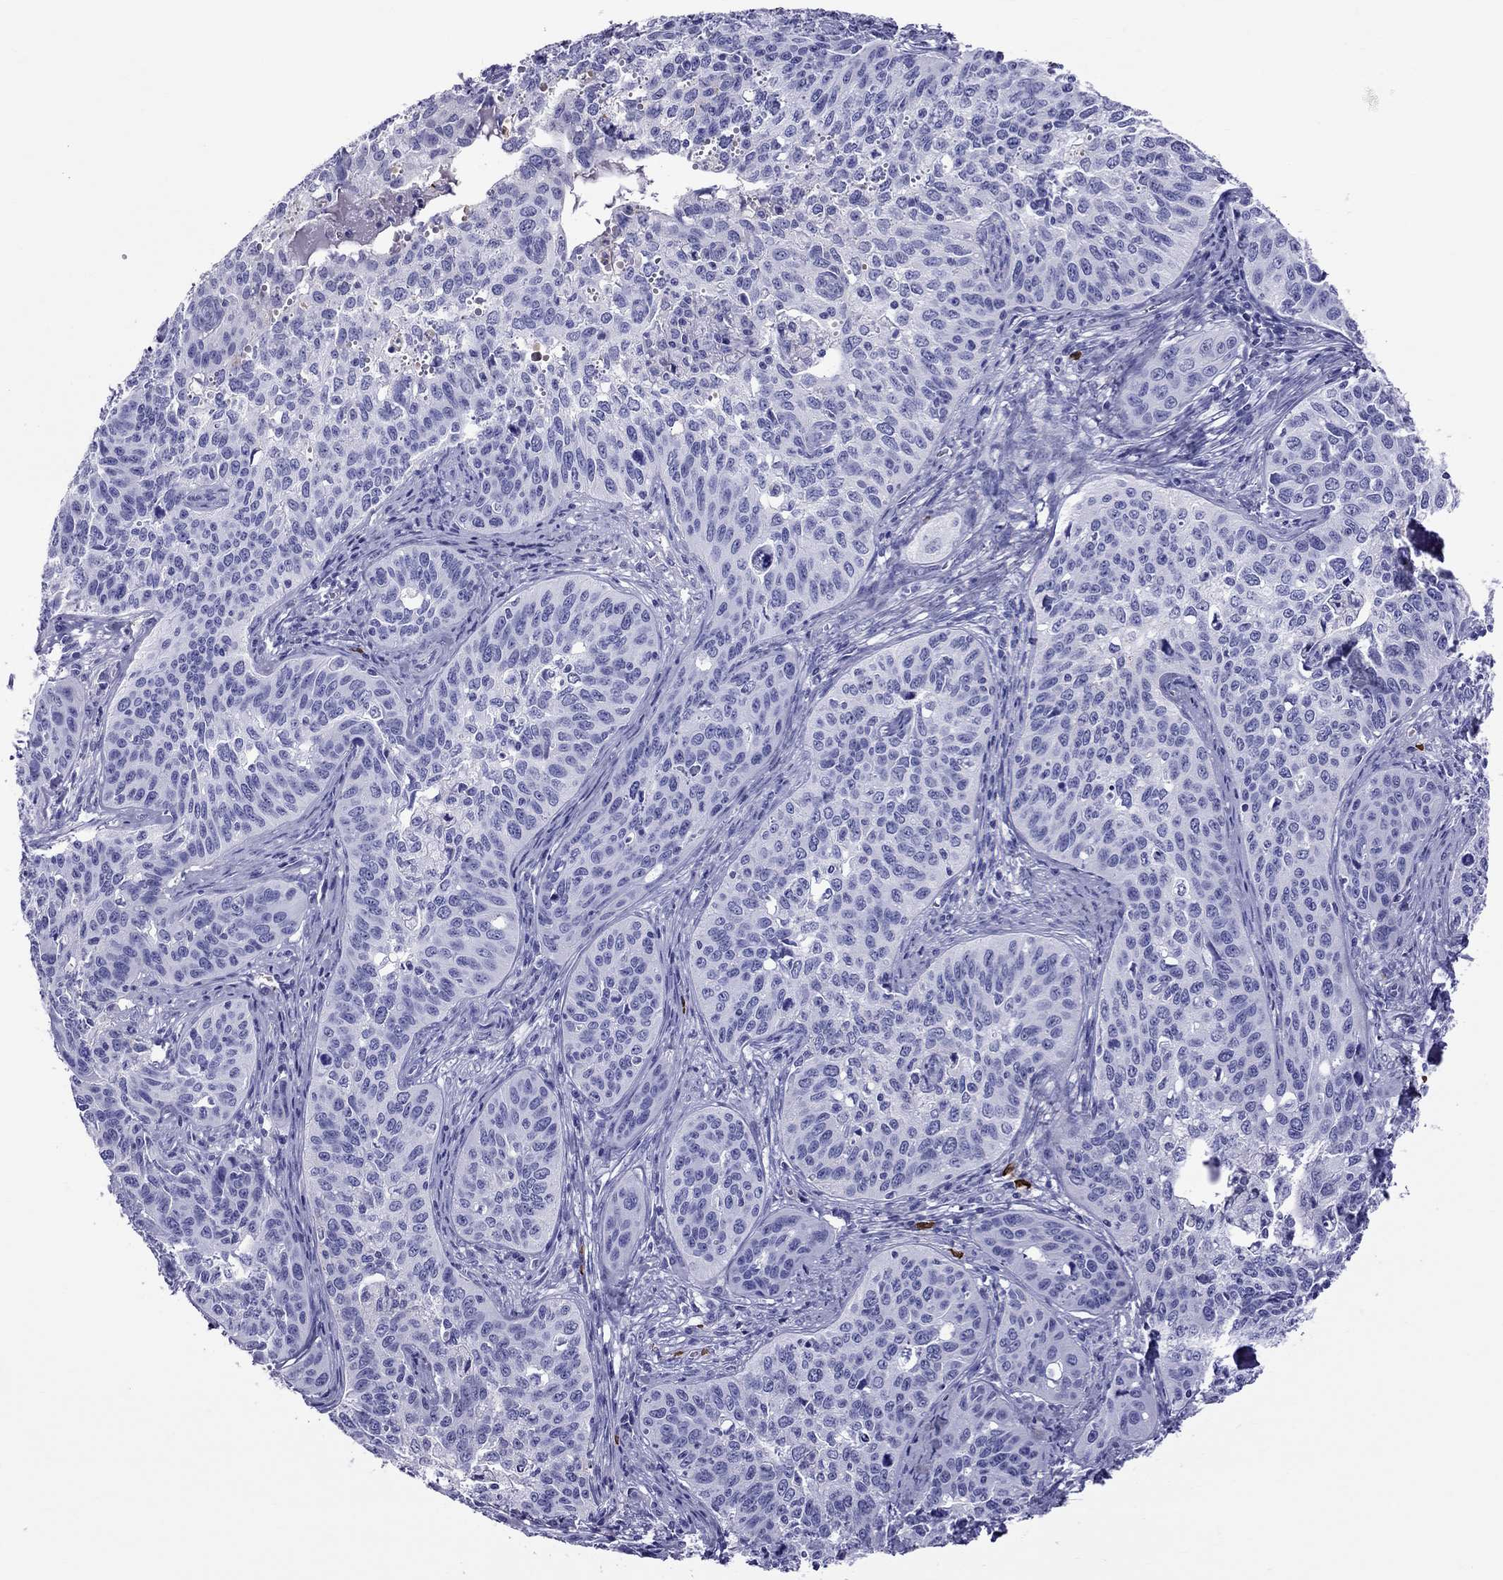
{"staining": {"intensity": "negative", "quantity": "none", "location": "none"}, "tissue": "cervical cancer", "cell_type": "Tumor cells", "image_type": "cancer", "snomed": [{"axis": "morphology", "description": "Squamous cell carcinoma, NOS"}, {"axis": "topography", "description": "Cervix"}], "caption": "This micrograph is of cervical squamous cell carcinoma stained with immunohistochemistry to label a protein in brown with the nuclei are counter-stained blue. There is no expression in tumor cells.", "gene": "SCART1", "patient": {"sex": "female", "age": 31}}